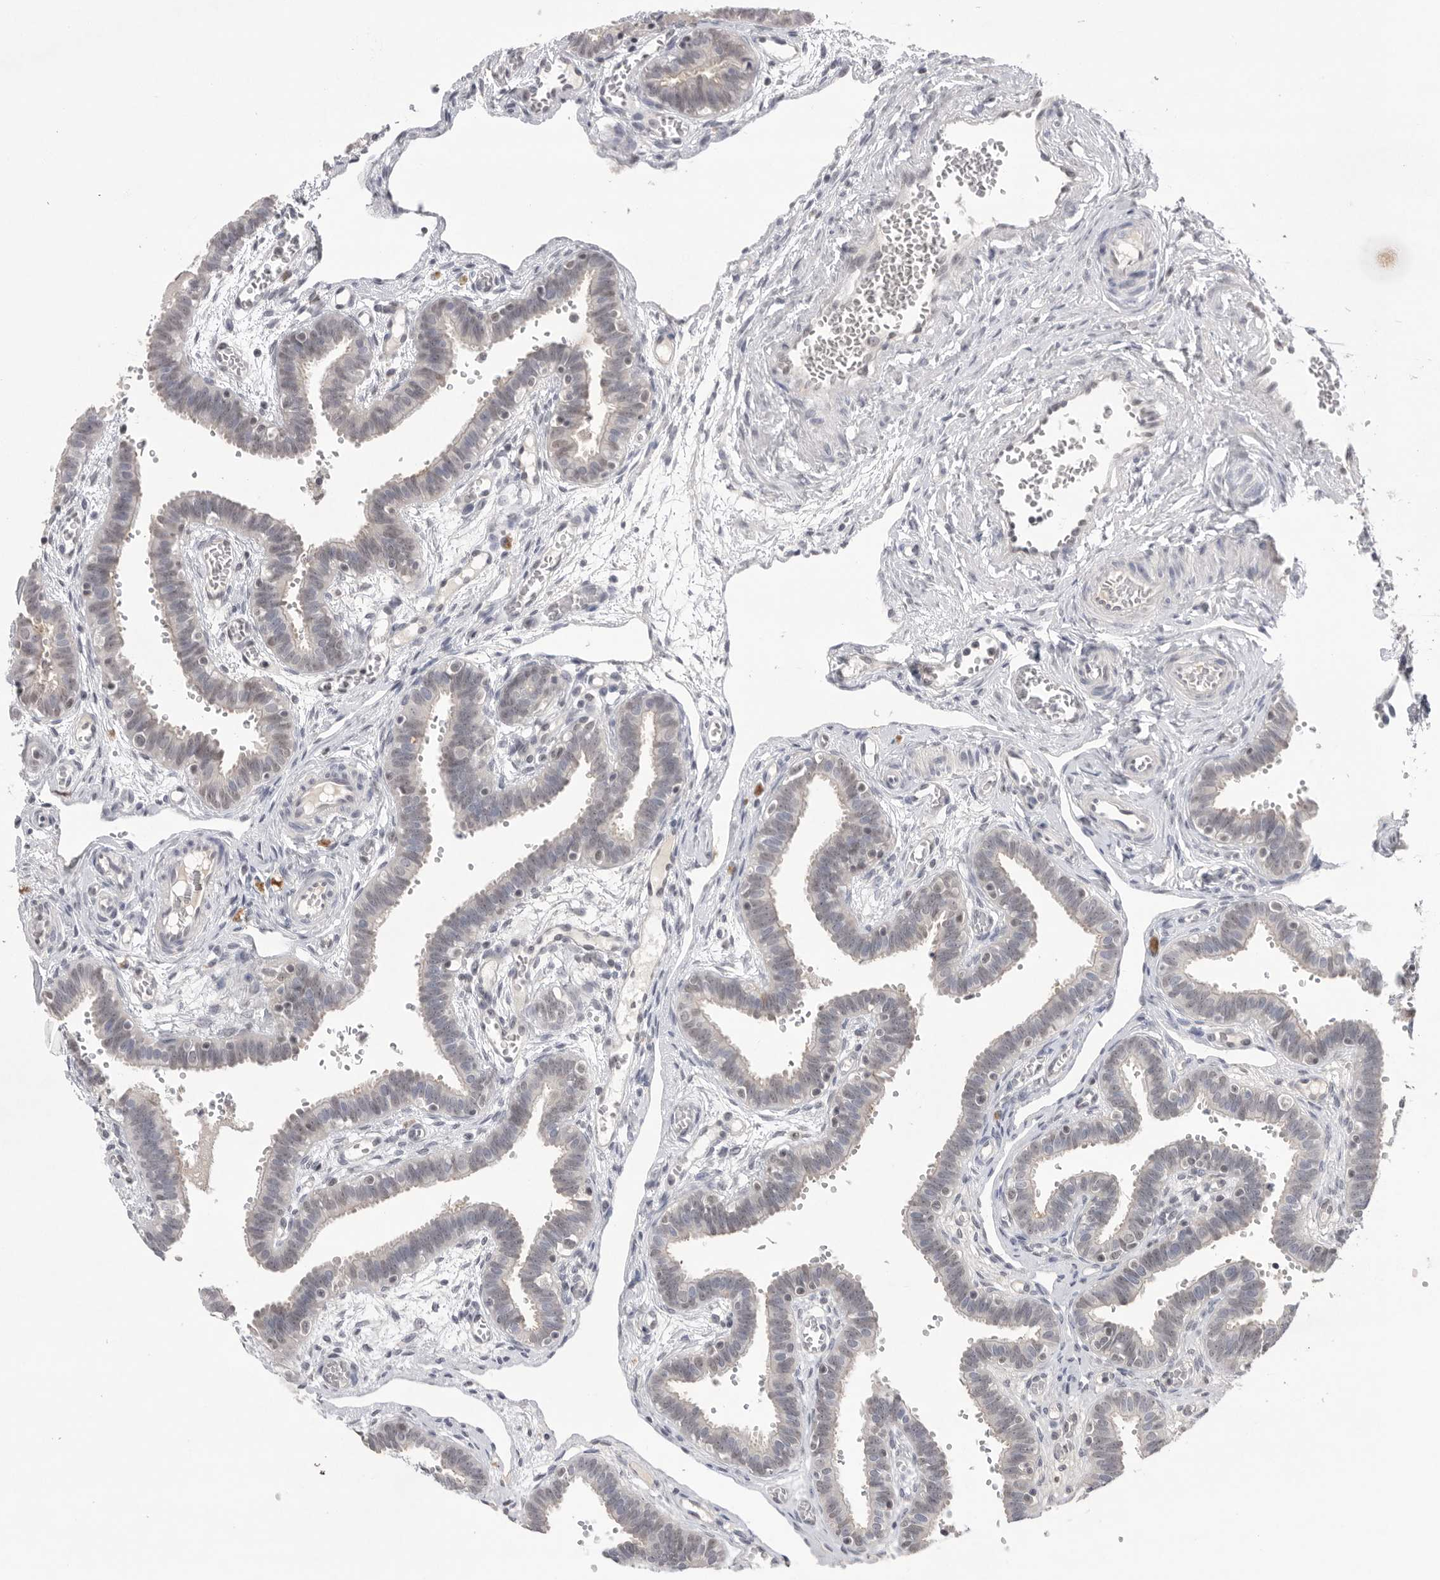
{"staining": {"intensity": "weak", "quantity": "25%-75%", "location": "nuclear"}, "tissue": "fallopian tube", "cell_type": "Glandular cells", "image_type": "normal", "snomed": [{"axis": "morphology", "description": "Normal tissue, NOS"}, {"axis": "topography", "description": "Fallopian tube"}, {"axis": "topography", "description": "Placenta"}], "caption": "The photomicrograph shows a brown stain indicating the presence of a protein in the nuclear of glandular cells in fallopian tube. The protein is shown in brown color, while the nuclei are stained blue.", "gene": "HUS1", "patient": {"sex": "female", "age": 32}}